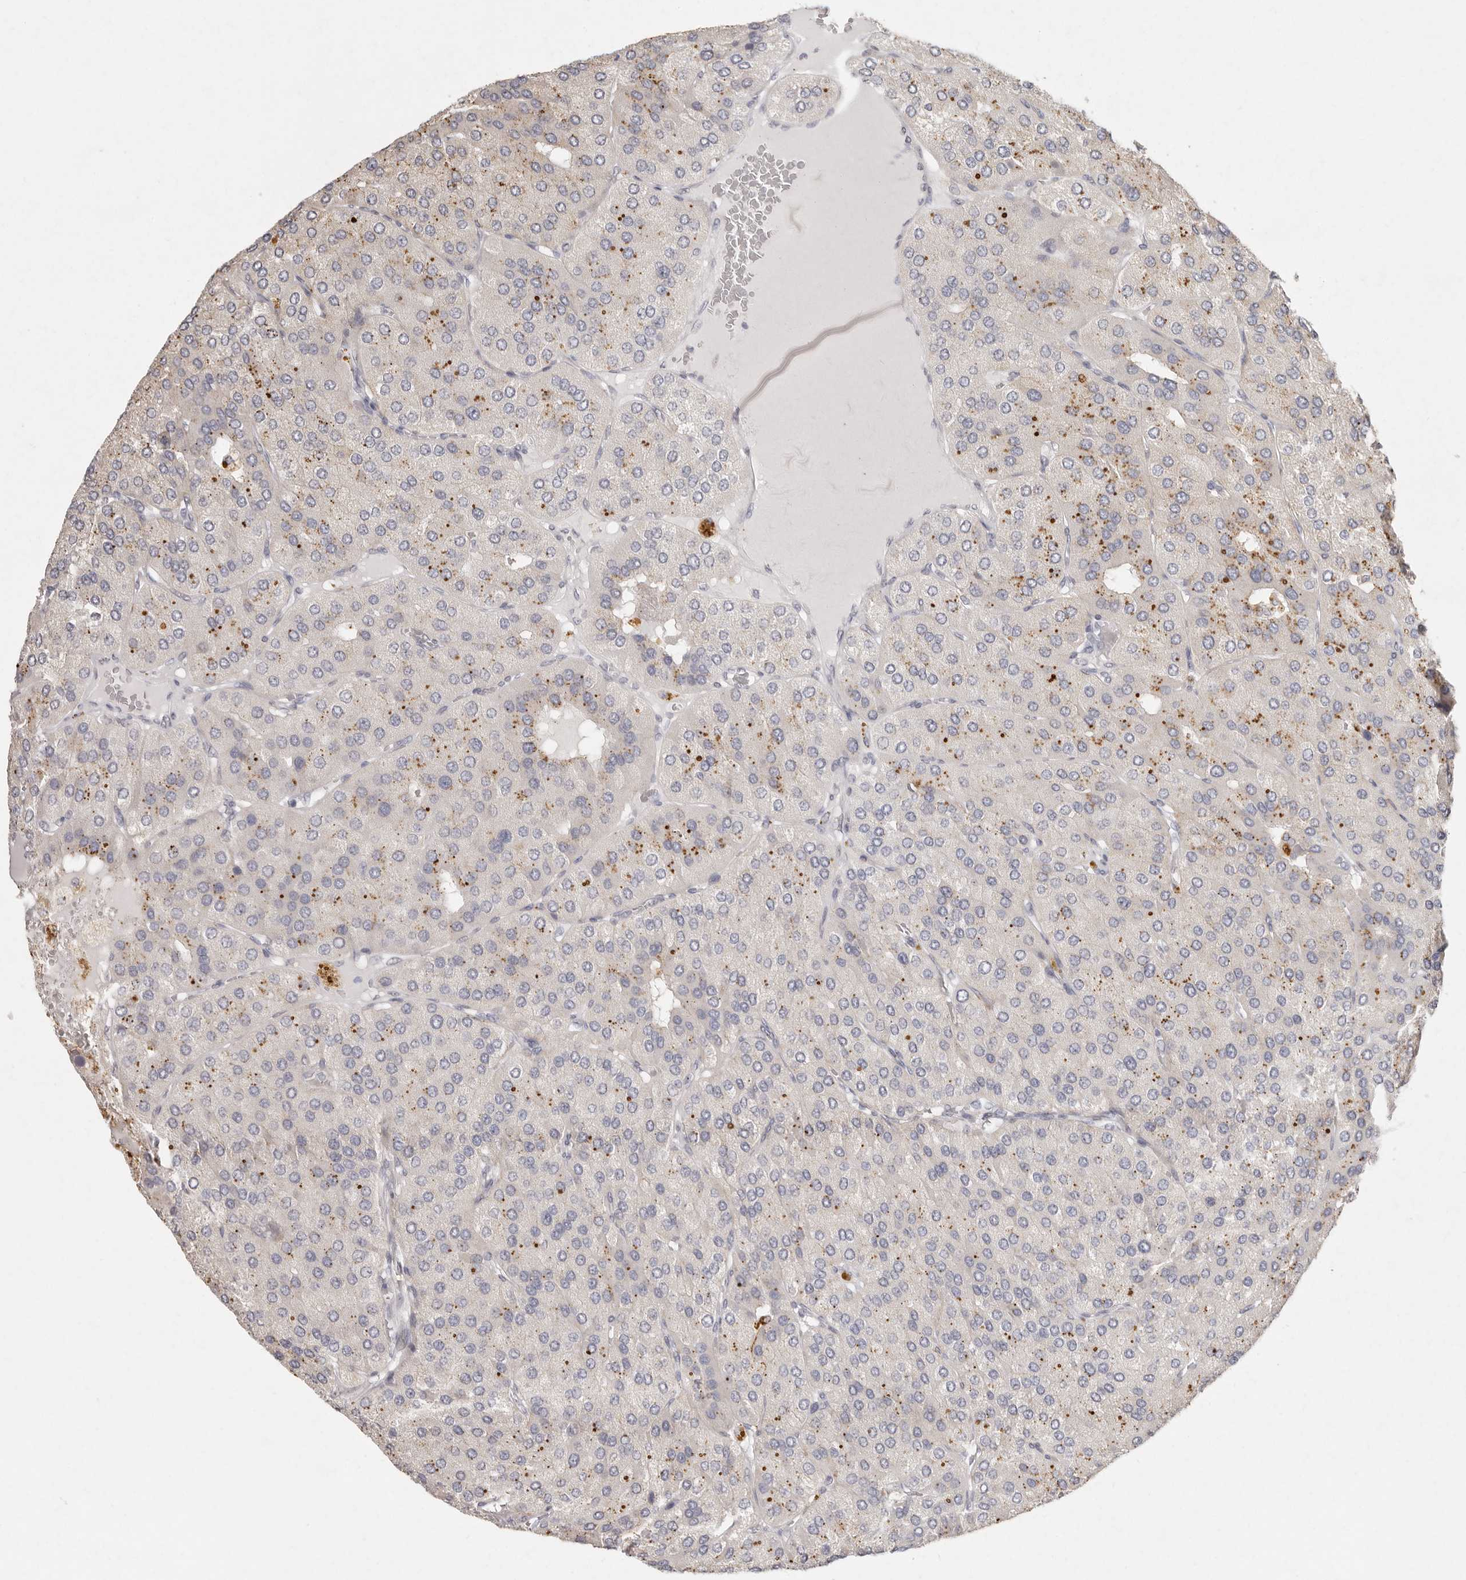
{"staining": {"intensity": "negative", "quantity": "none", "location": "none"}, "tissue": "parathyroid gland", "cell_type": "Glandular cells", "image_type": "normal", "snomed": [{"axis": "morphology", "description": "Normal tissue, NOS"}, {"axis": "morphology", "description": "Adenoma, NOS"}, {"axis": "topography", "description": "Parathyroid gland"}], "caption": "This is an immunohistochemistry histopathology image of normal human parathyroid gland. There is no expression in glandular cells.", "gene": "FAM185A", "patient": {"sex": "female", "age": 86}}